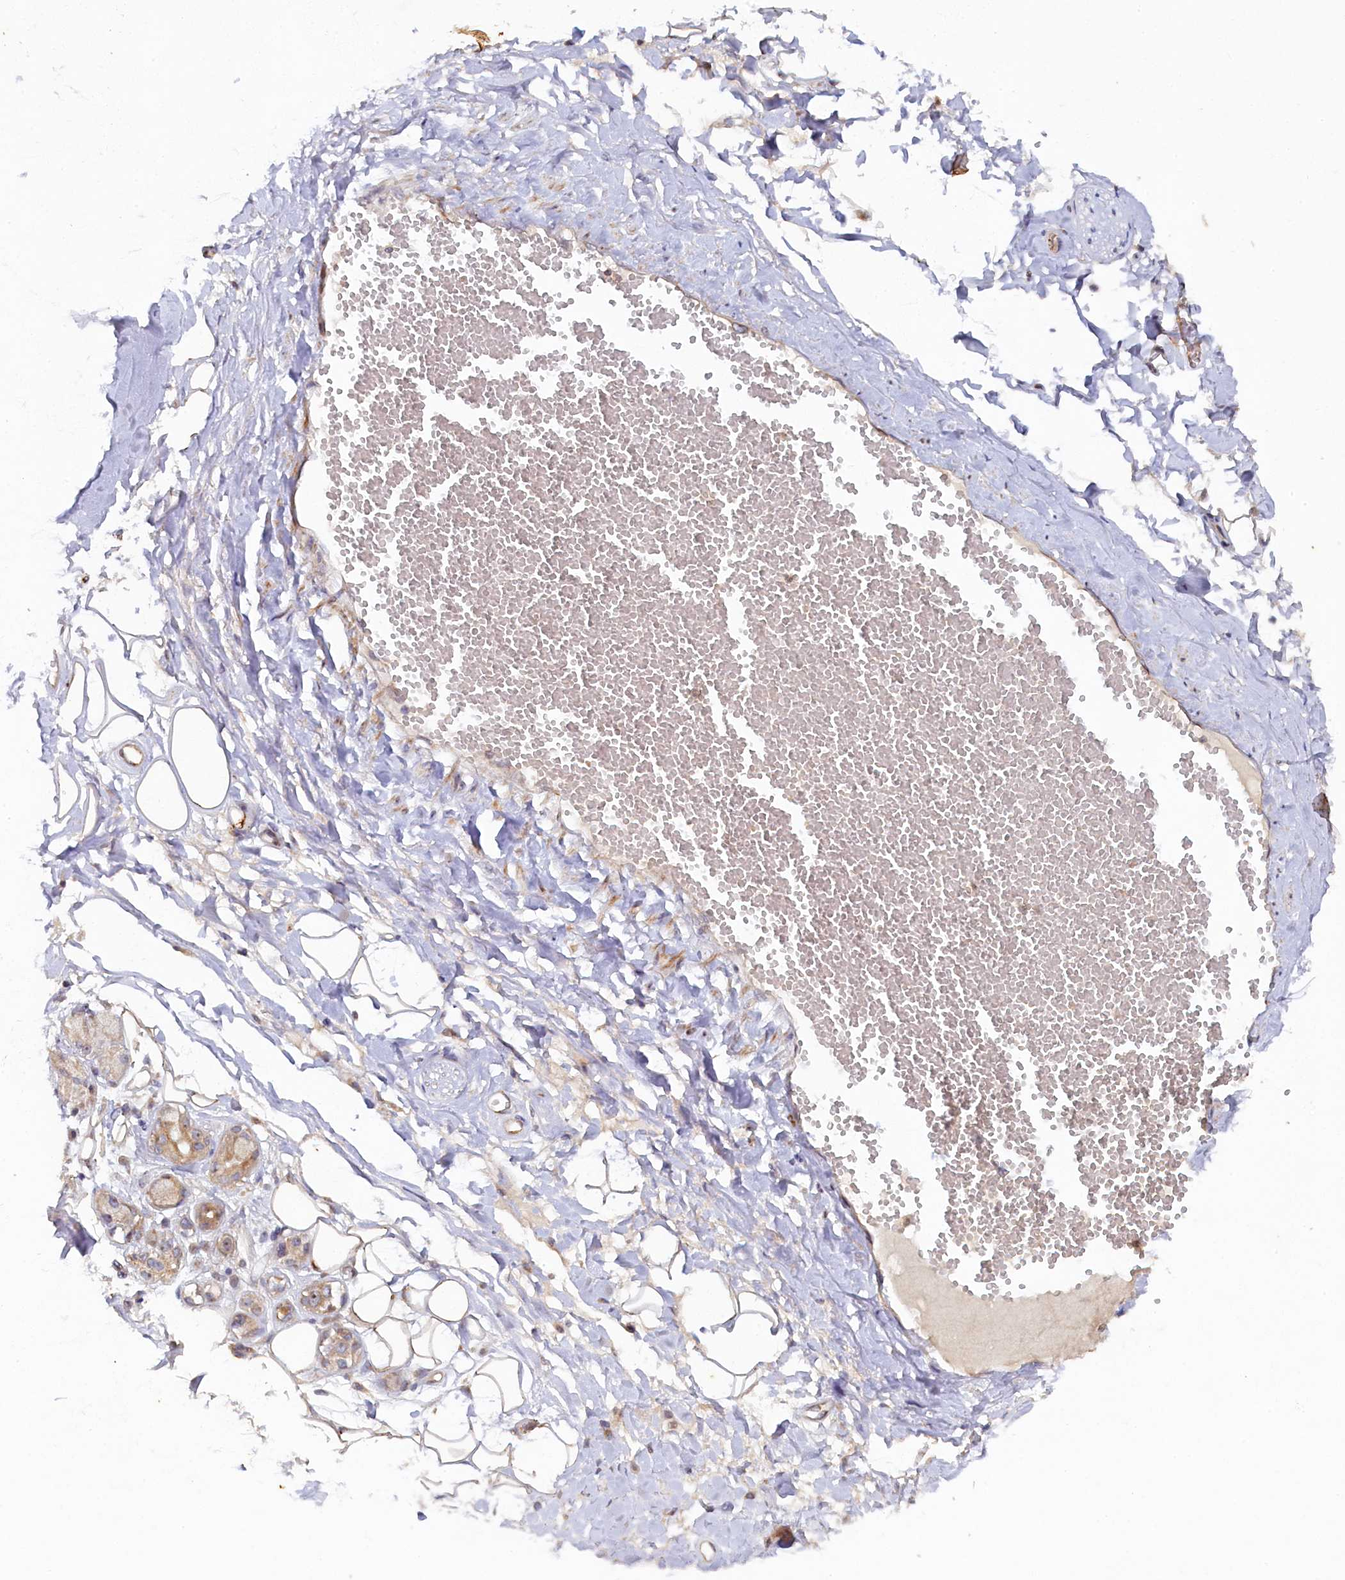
{"staining": {"intensity": "negative", "quantity": "none", "location": "none"}, "tissue": "adipose tissue", "cell_type": "Adipocytes", "image_type": "normal", "snomed": [{"axis": "morphology", "description": "Normal tissue, NOS"}, {"axis": "morphology", "description": "Inflammation, NOS"}, {"axis": "topography", "description": "Salivary gland"}, {"axis": "topography", "description": "Peripheral nerve tissue"}], "caption": "An immunohistochemistry (IHC) histopathology image of unremarkable adipose tissue is shown. There is no staining in adipocytes of adipose tissue.", "gene": "CEP20", "patient": {"sex": "female", "age": 75}}